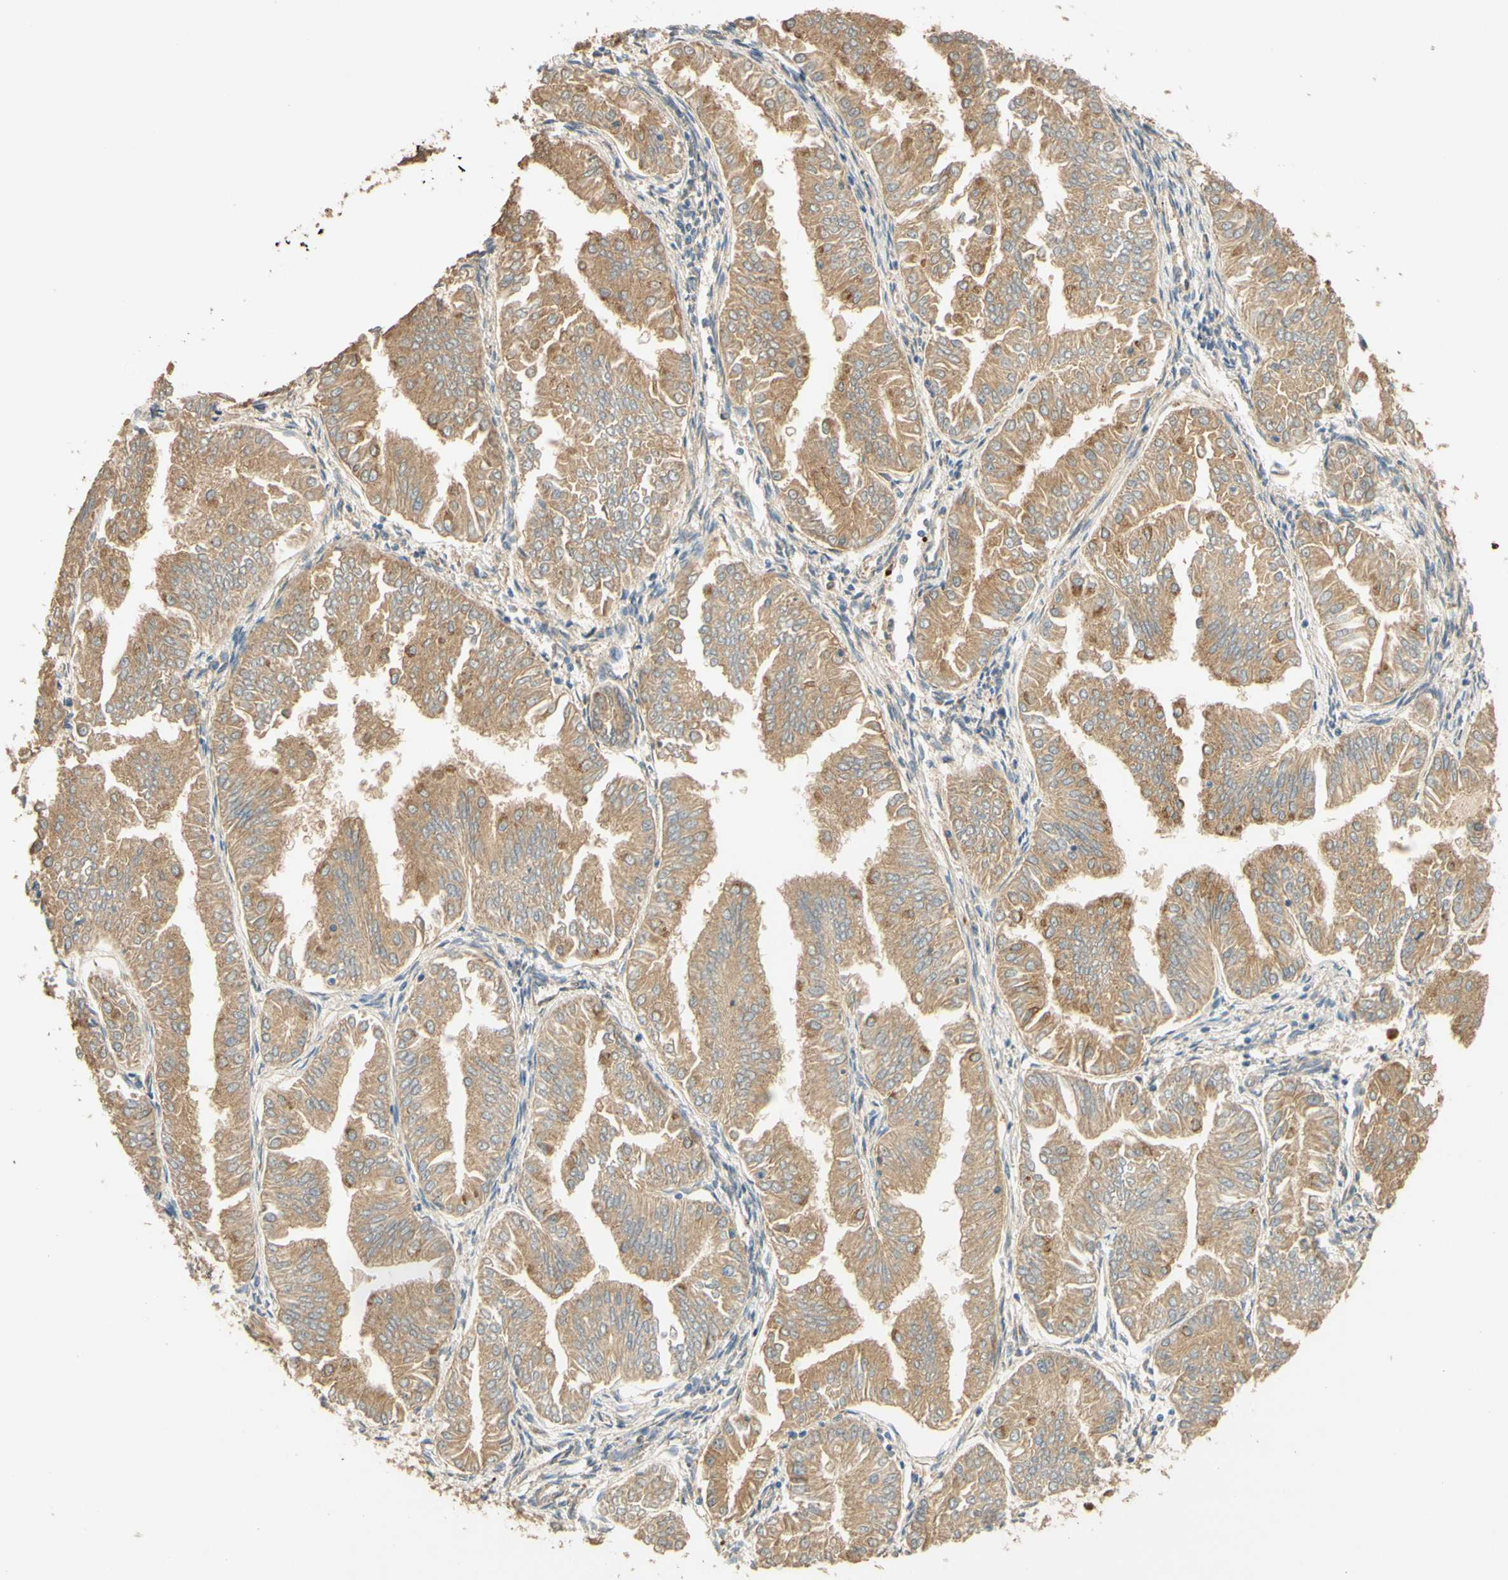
{"staining": {"intensity": "moderate", "quantity": ">75%", "location": "cytoplasmic/membranous"}, "tissue": "endometrial cancer", "cell_type": "Tumor cells", "image_type": "cancer", "snomed": [{"axis": "morphology", "description": "Adenocarcinoma, NOS"}, {"axis": "topography", "description": "Endometrium"}], "caption": "Immunohistochemistry of human endometrial adenocarcinoma demonstrates medium levels of moderate cytoplasmic/membranous expression in approximately >75% of tumor cells. (DAB (3,3'-diaminobenzidine) IHC, brown staining for protein, blue staining for nuclei).", "gene": "ENTREP2", "patient": {"sex": "female", "age": 53}}